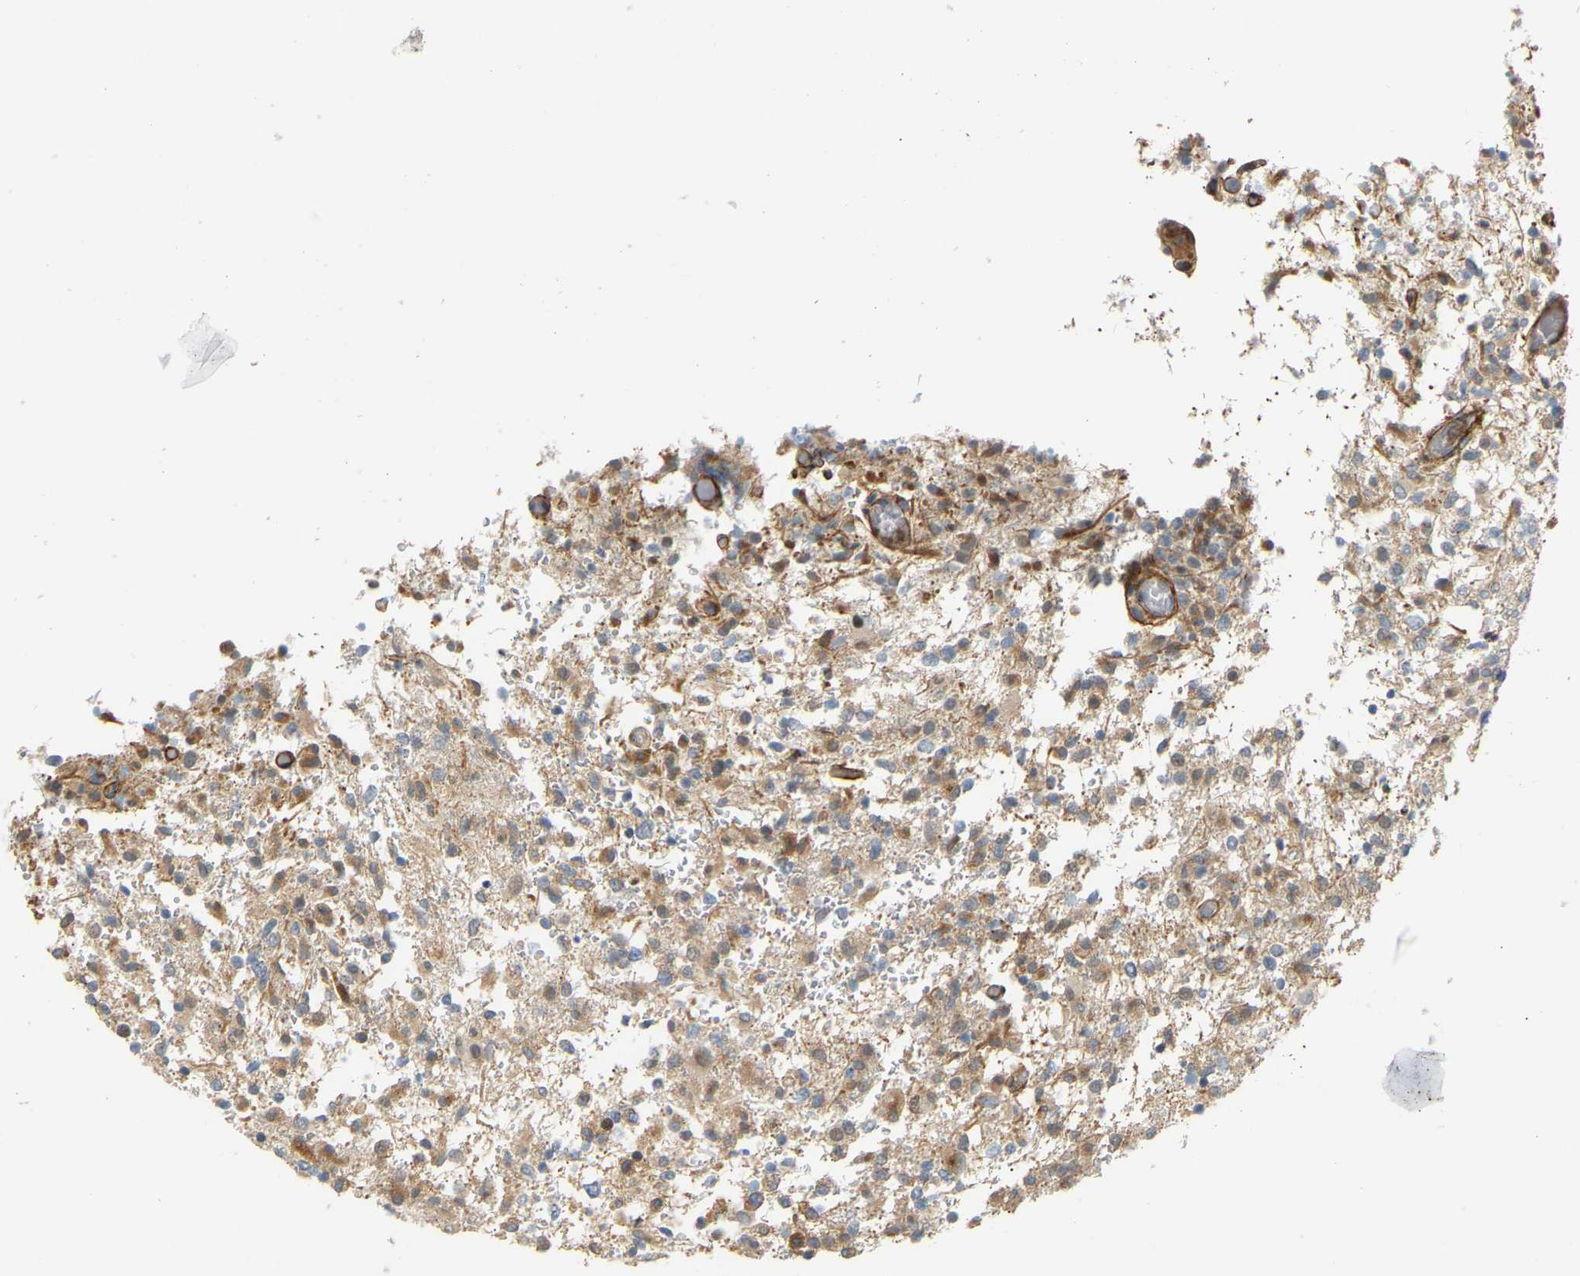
{"staining": {"intensity": "moderate", "quantity": "25%-75%", "location": "cytoplasmic/membranous"}, "tissue": "glioma", "cell_type": "Tumor cells", "image_type": "cancer", "snomed": [{"axis": "morphology", "description": "Glioma, malignant, High grade"}, {"axis": "topography", "description": "Brain"}], "caption": "Immunohistochemistry (IHC) photomicrograph of neoplastic tissue: malignant glioma (high-grade) stained using IHC displays medium levels of moderate protein expression localized specifically in the cytoplasmic/membranous of tumor cells, appearing as a cytoplasmic/membranous brown color.", "gene": "PLCG2", "patient": {"sex": "female", "age": 57}}